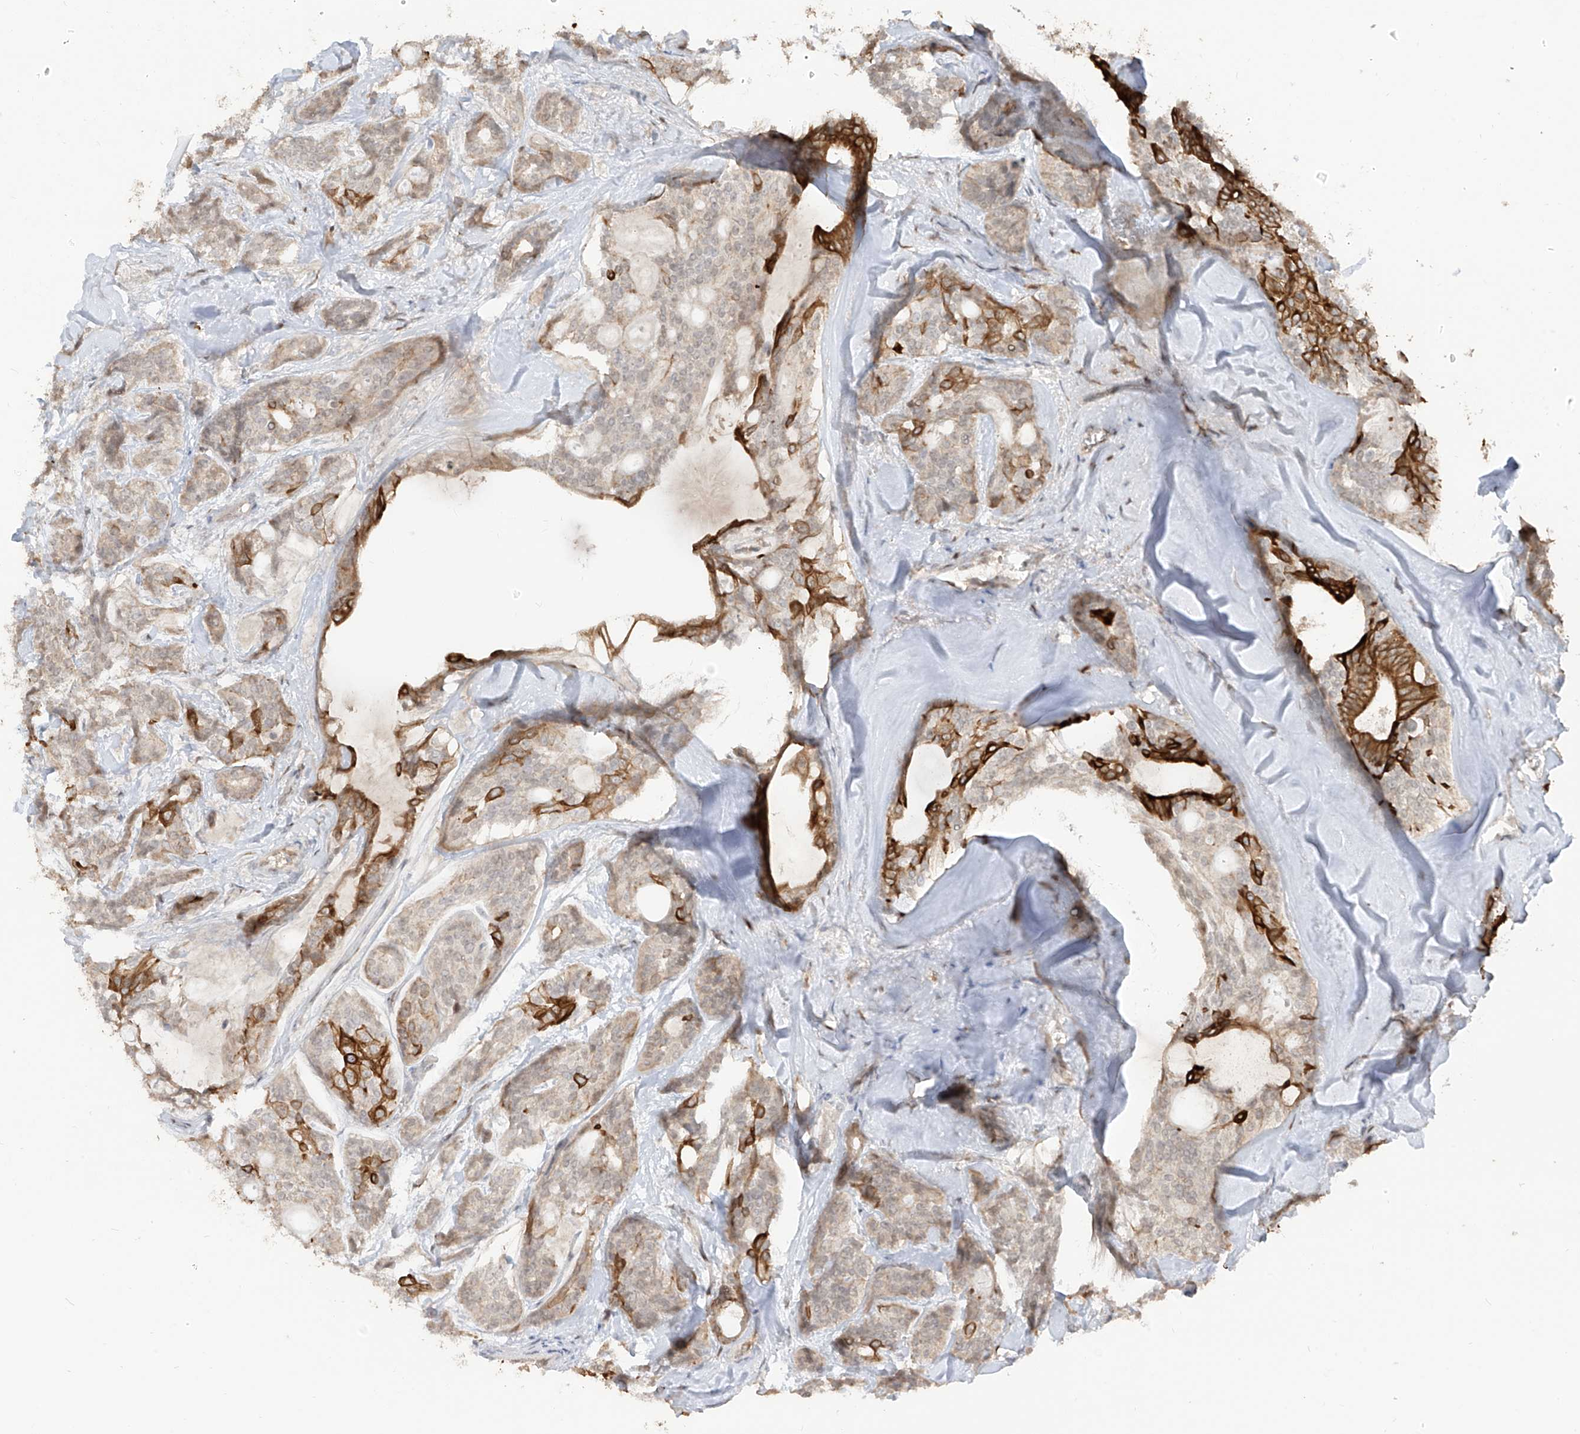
{"staining": {"intensity": "strong", "quantity": "<25%", "location": "cytoplasmic/membranous"}, "tissue": "head and neck cancer", "cell_type": "Tumor cells", "image_type": "cancer", "snomed": [{"axis": "morphology", "description": "Adenocarcinoma, NOS"}, {"axis": "topography", "description": "Head-Neck"}], "caption": "Immunohistochemical staining of human head and neck adenocarcinoma shows medium levels of strong cytoplasmic/membranous staining in approximately <25% of tumor cells. (Brightfield microscopy of DAB IHC at high magnification).", "gene": "COLGALT2", "patient": {"sex": "male", "age": 66}}